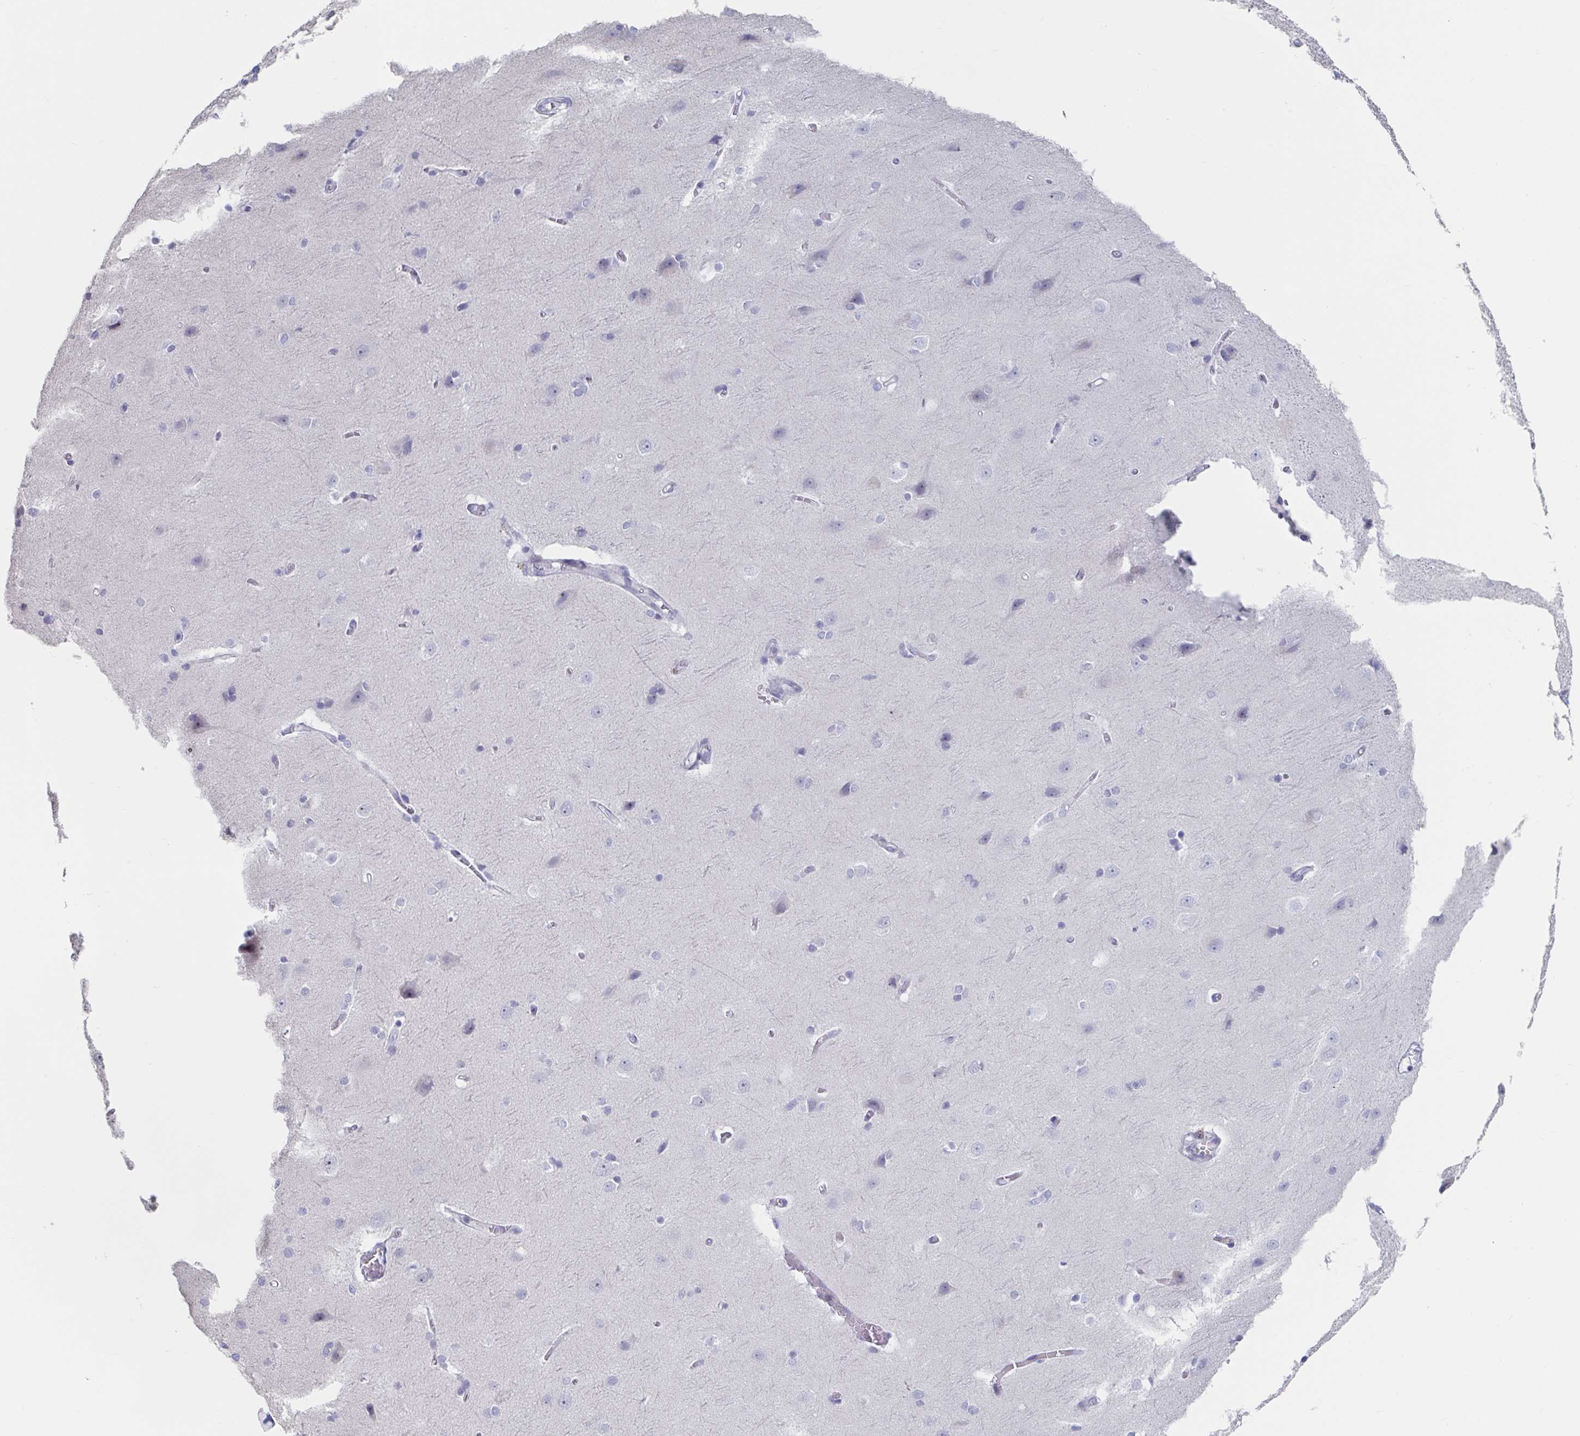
{"staining": {"intensity": "negative", "quantity": "none", "location": "none"}, "tissue": "cerebral cortex", "cell_type": "Endothelial cells", "image_type": "normal", "snomed": [{"axis": "morphology", "description": "Normal tissue, NOS"}, {"axis": "topography", "description": "Cerebral cortex"}], "caption": "A micrograph of human cerebral cortex is negative for staining in endothelial cells. Brightfield microscopy of immunohistochemistry stained with DAB (3,3'-diaminobenzidine) (brown) and hematoxylin (blue), captured at high magnification.", "gene": "FOXA1", "patient": {"sex": "male", "age": 37}}